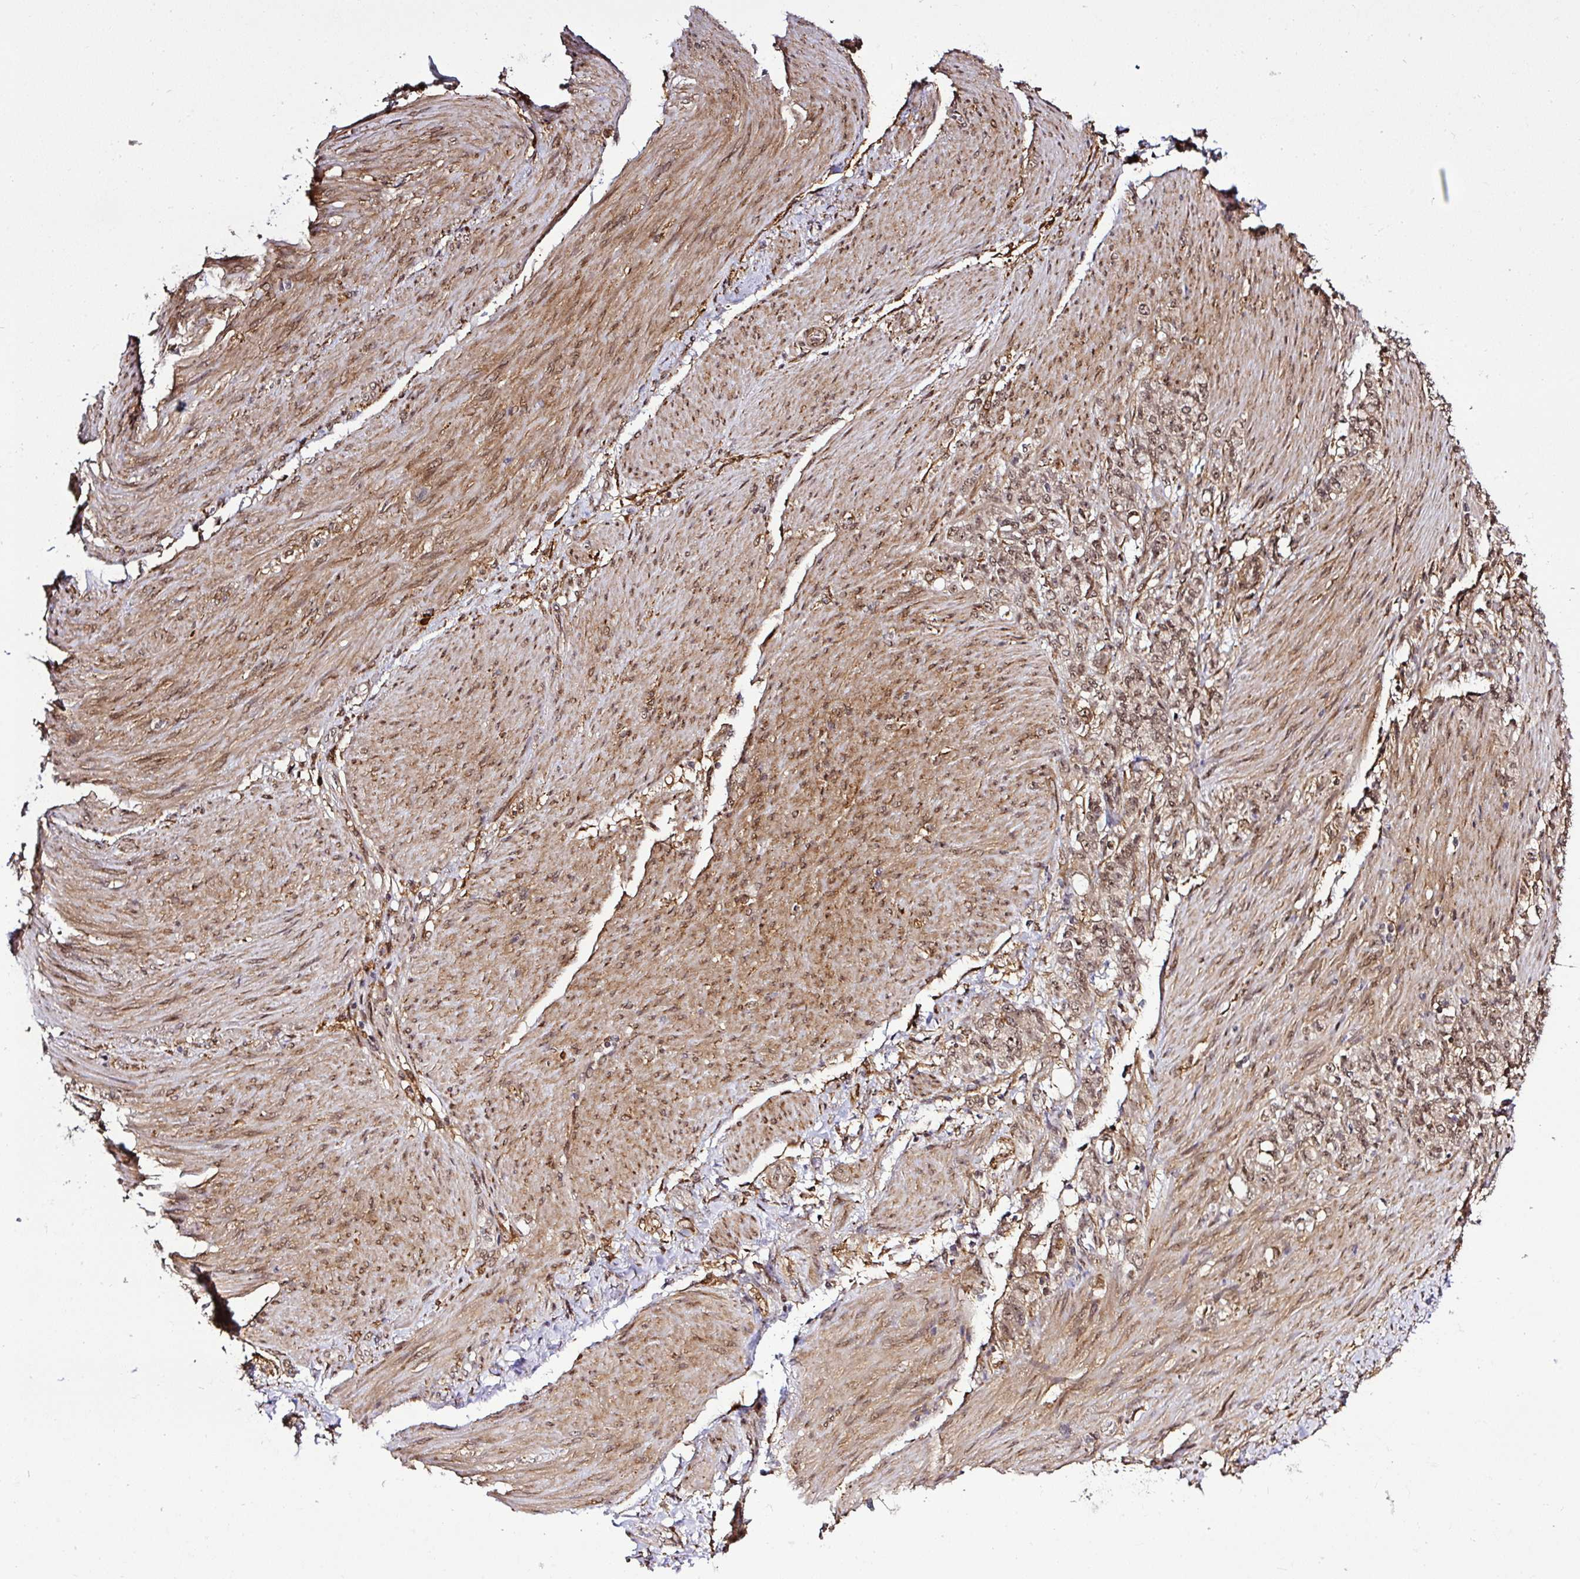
{"staining": {"intensity": "moderate", "quantity": ">75%", "location": "cytoplasmic/membranous,nuclear"}, "tissue": "stomach cancer", "cell_type": "Tumor cells", "image_type": "cancer", "snomed": [{"axis": "morphology", "description": "Adenocarcinoma, NOS"}, {"axis": "topography", "description": "Stomach"}], "caption": "Tumor cells exhibit medium levels of moderate cytoplasmic/membranous and nuclear staining in about >75% of cells in adenocarcinoma (stomach).", "gene": "FAM153A", "patient": {"sex": "female", "age": 79}}